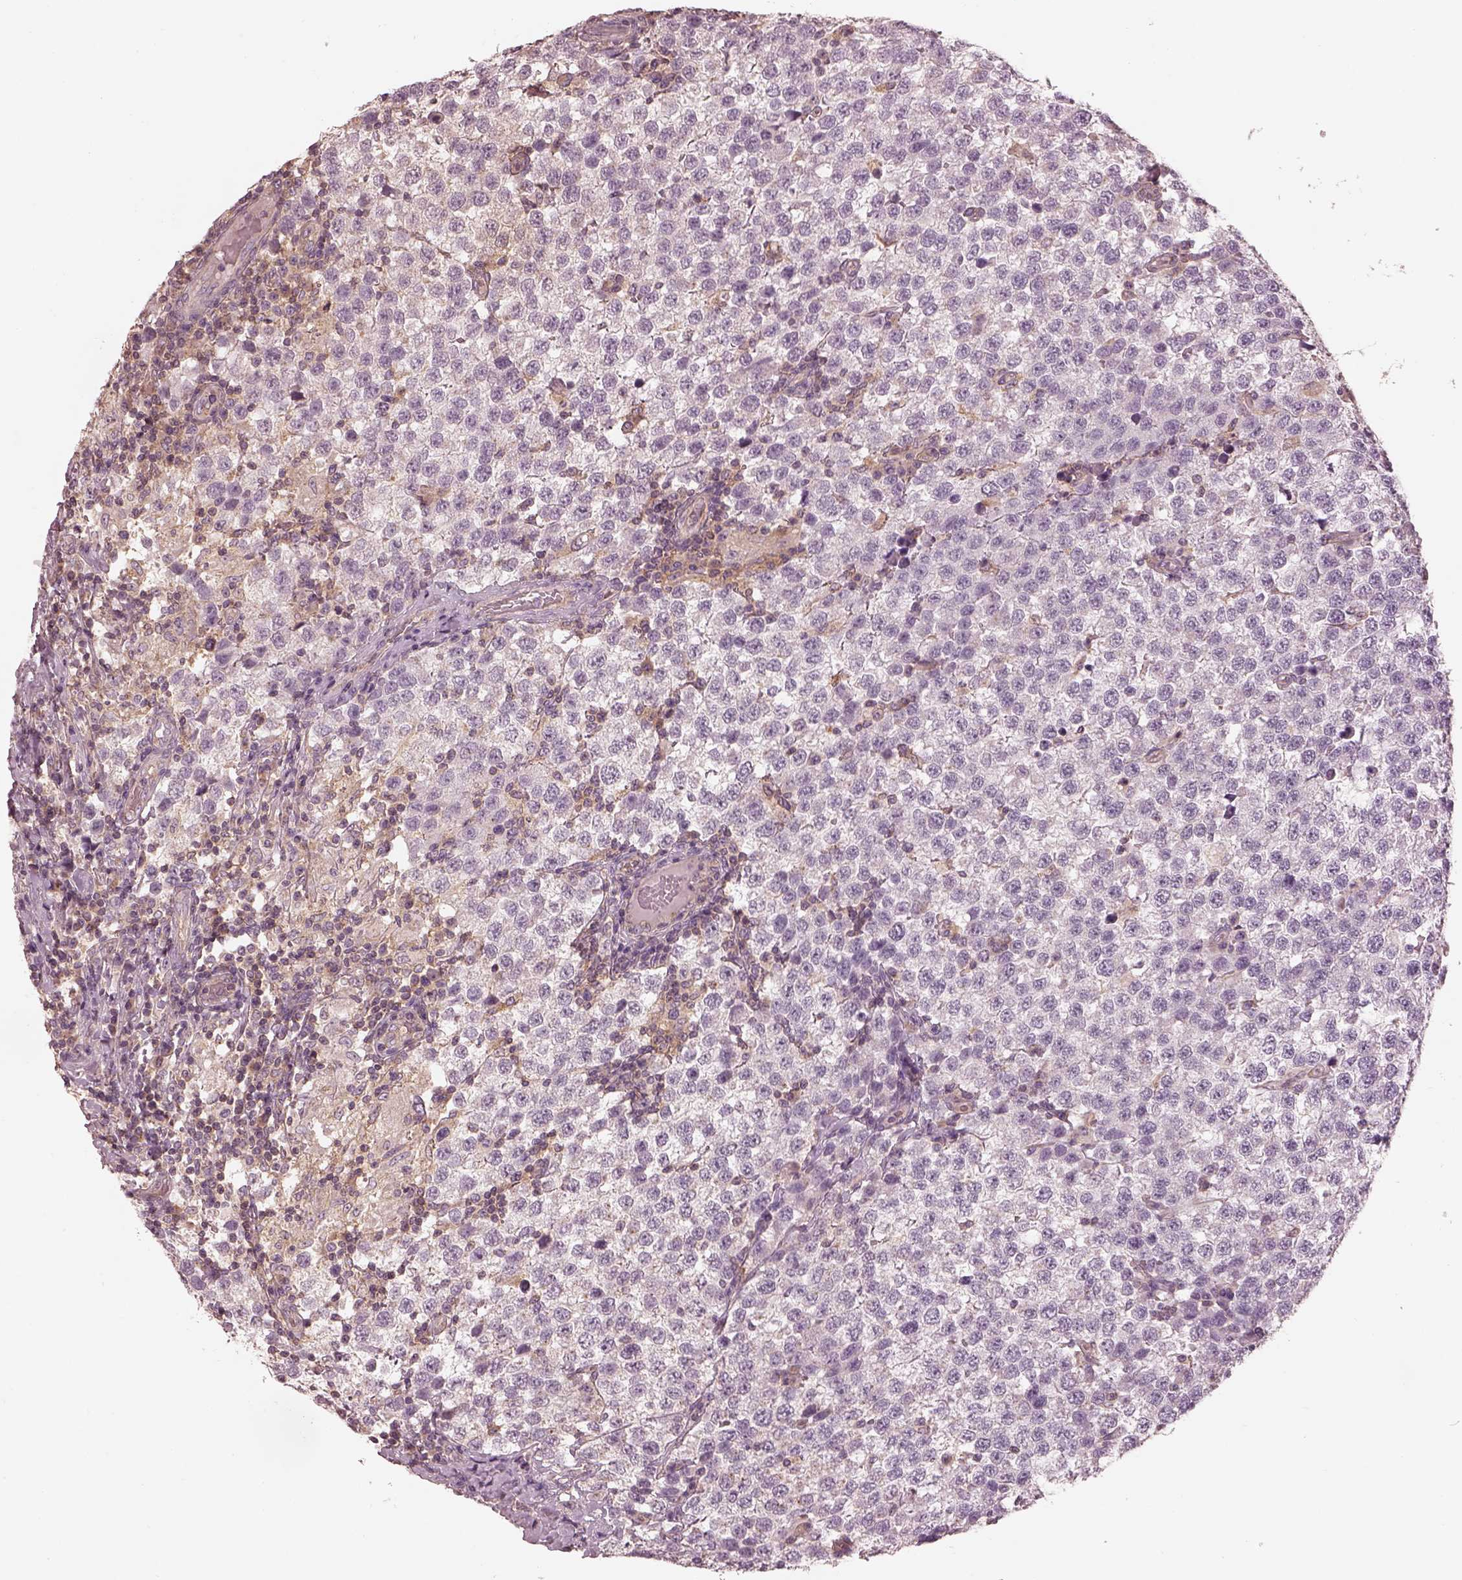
{"staining": {"intensity": "negative", "quantity": "none", "location": "none"}, "tissue": "testis cancer", "cell_type": "Tumor cells", "image_type": "cancer", "snomed": [{"axis": "morphology", "description": "Seminoma, NOS"}, {"axis": "topography", "description": "Testis"}], "caption": "The IHC micrograph has no significant staining in tumor cells of seminoma (testis) tissue.", "gene": "PRKACG", "patient": {"sex": "male", "age": 34}}